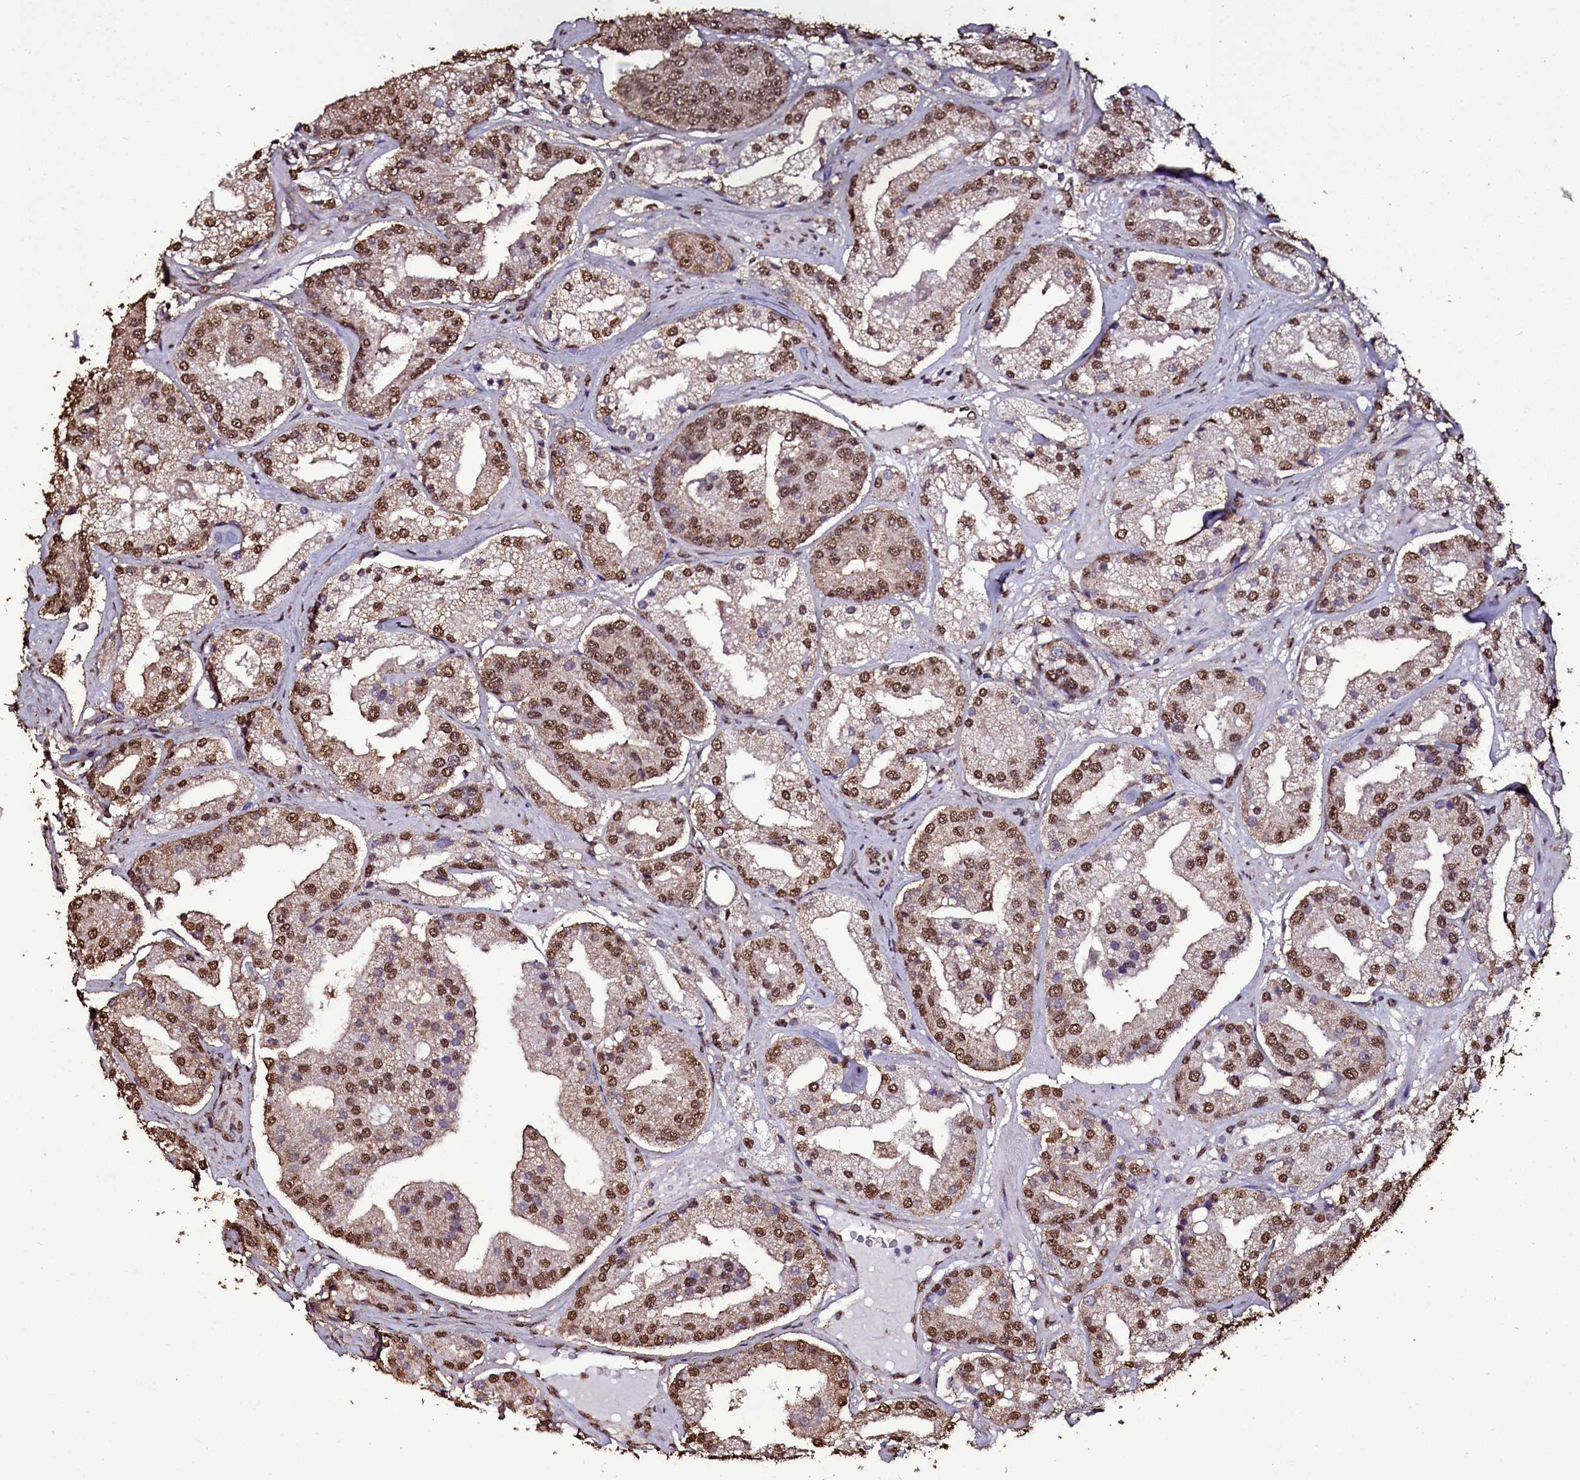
{"staining": {"intensity": "strong", "quantity": ">75%", "location": "nuclear"}, "tissue": "prostate cancer", "cell_type": "Tumor cells", "image_type": "cancer", "snomed": [{"axis": "morphology", "description": "Adenocarcinoma, High grade"}, {"axis": "topography", "description": "Prostate"}], "caption": "About >75% of tumor cells in prostate cancer reveal strong nuclear protein staining as visualized by brown immunohistochemical staining.", "gene": "TRIP6", "patient": {"sex": "male", "age": 63}}